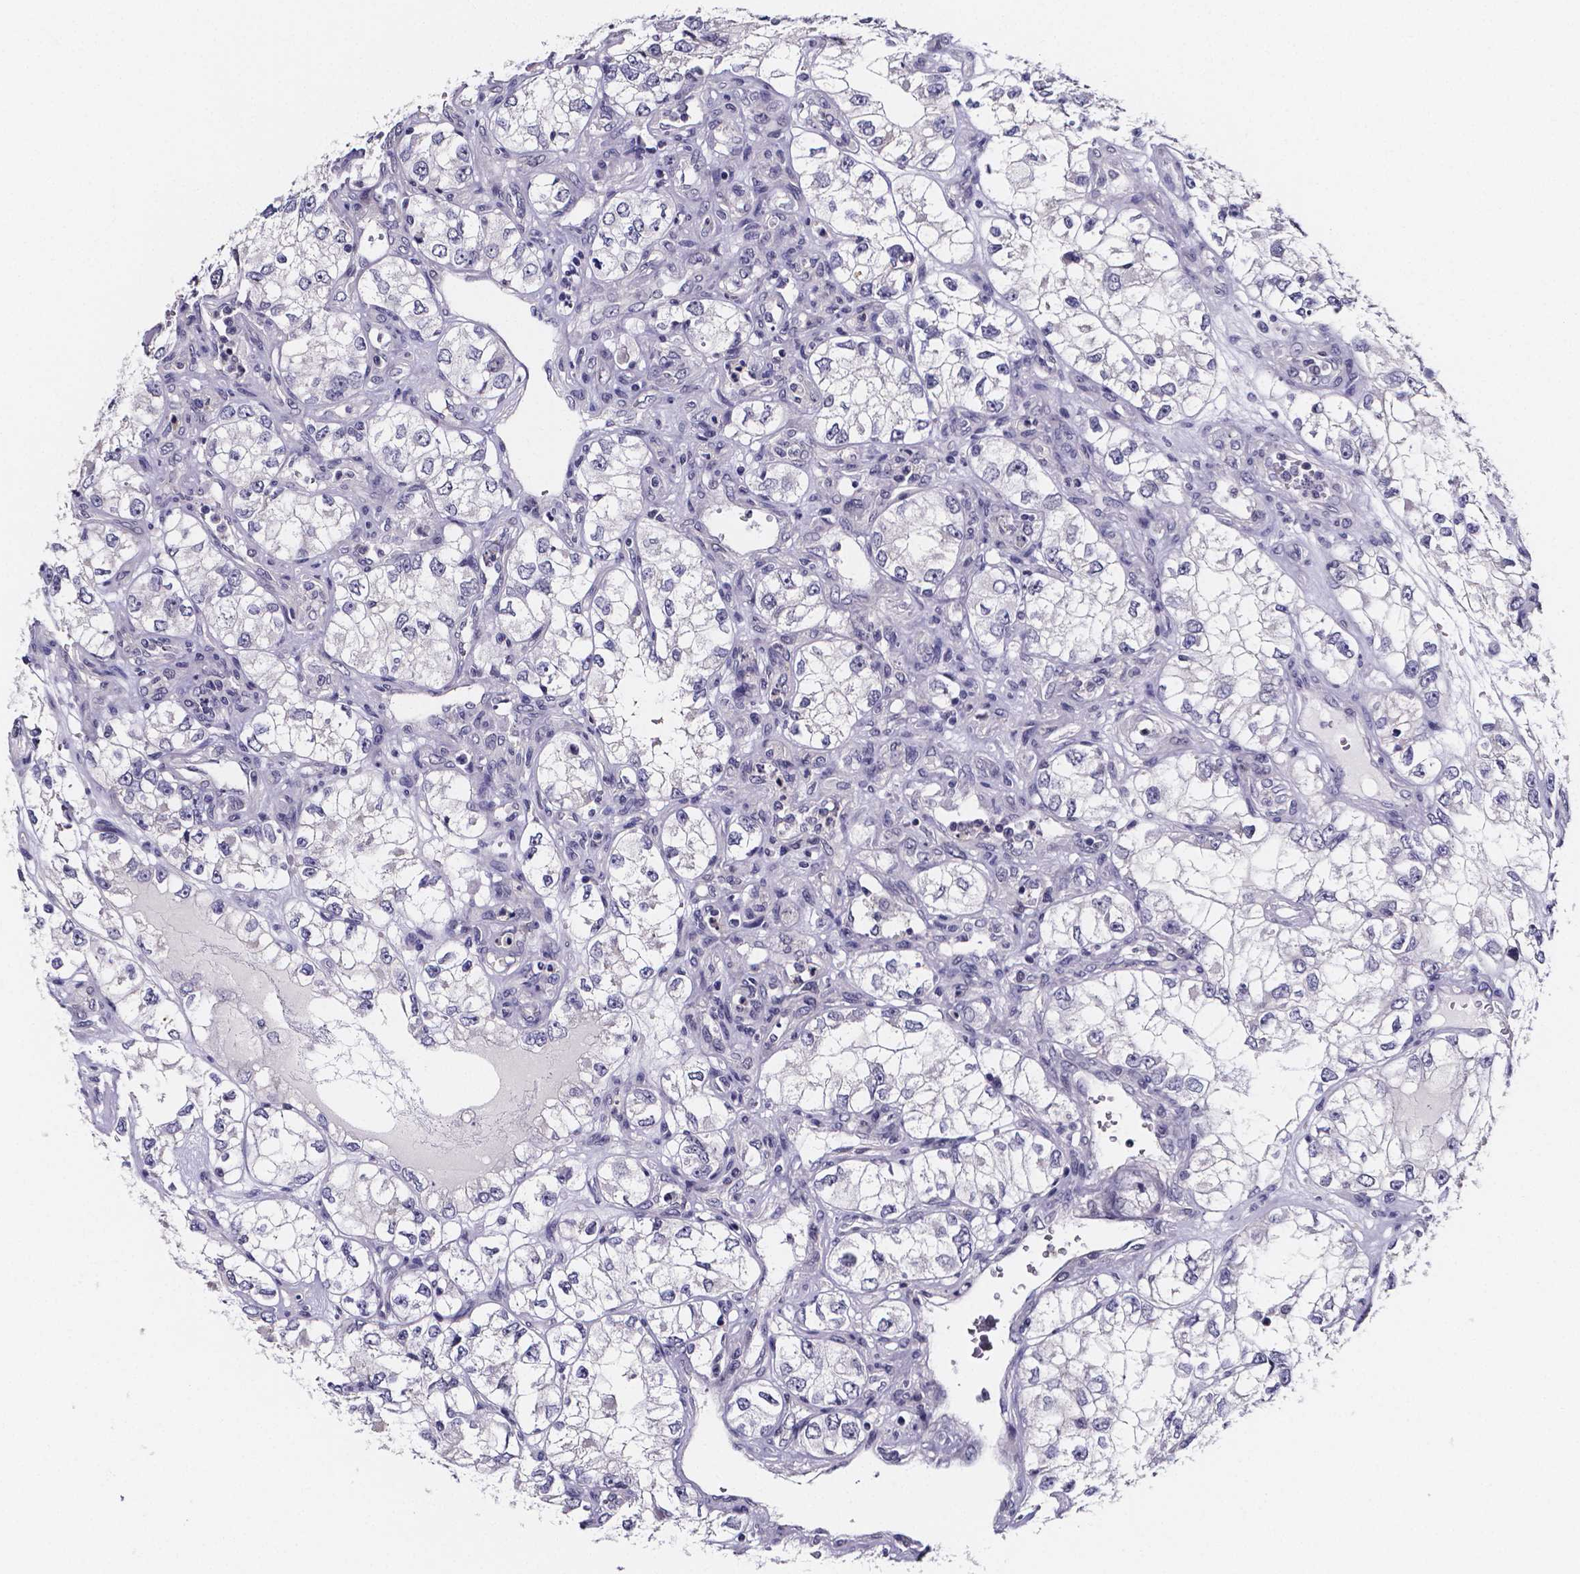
{"staining": {"intensity": "negative", "quantity": "none", "location": "none"}, "tissue": "renal cancer", "cell_type": "Tumor cells", "image_type": "cancer", "snomed": [{"axis": "morphology", "description": "Adenocarcinoma, NOS"}, {"axis": "topography", "description": "Kidney"}], "caption": "IHC photomicrograph of renal cancer (adenocarcinoma) stained for a protein (brown), which reveals no expression in tumor cells.", "gene": "IZUMO1", "patient": {"sex": "female", "age": 59}}